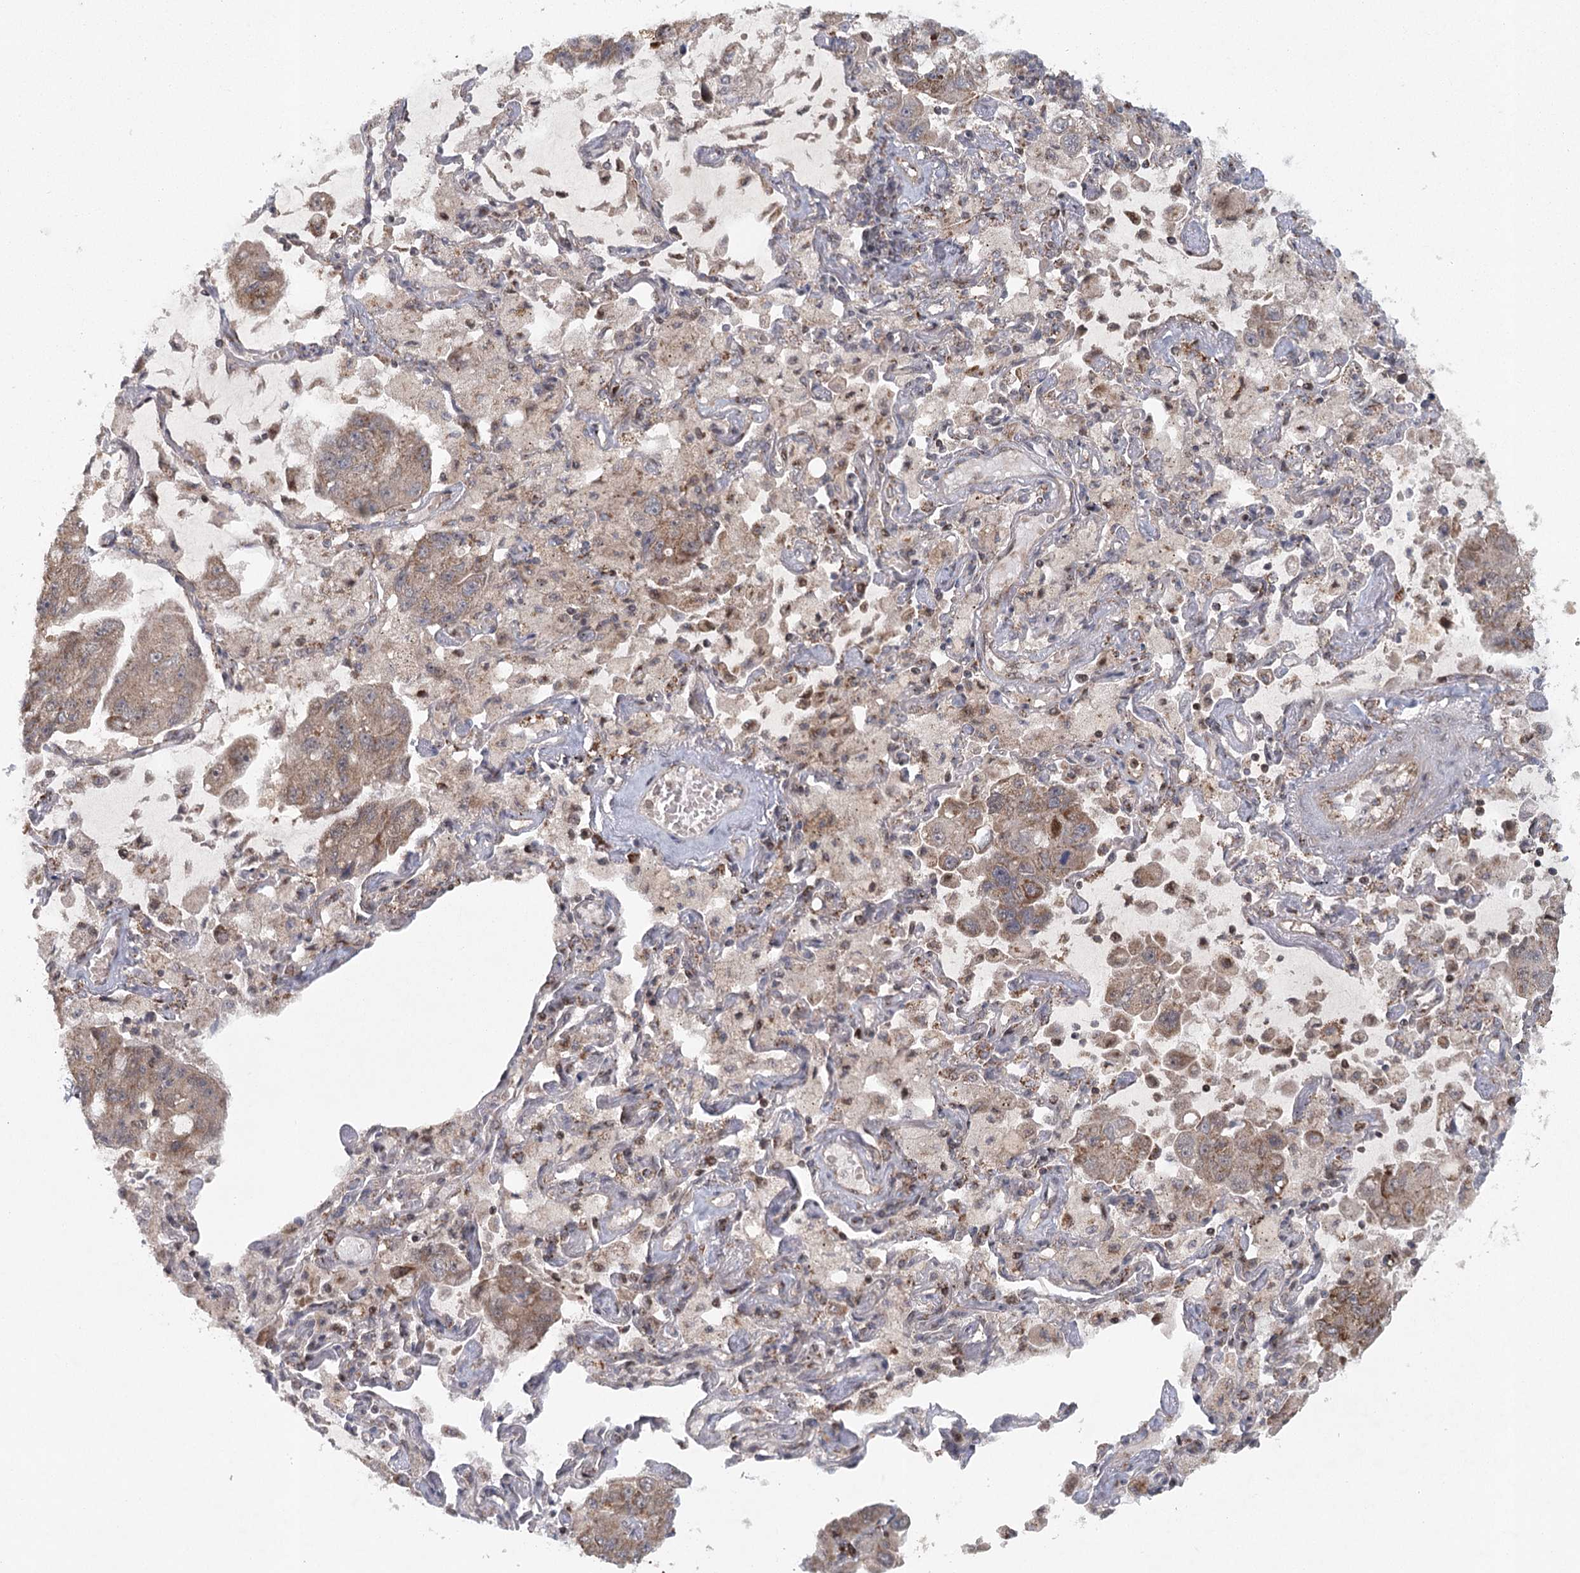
{"staining": {"intensity": "weak", "quantity": ">75%", "location": "cytoplasmic/membranous"}, "tissue": "lung cancer", "cell_type": "Tumor cells", "image_type": "cancer", "snomed": [{"axis": "morphology", "description": "Adenocarcinoma, NOS"}, {"axis": "topography", "description": "Lung"}], "caption": "Lung adenocarcinoma stained for a protein (brown) exhibits weak cytoplasmic/membranous positive staining in about >75% of tumor cells.", "gene": "IFT46", "patient": {"sex": "male", "age": 64}}